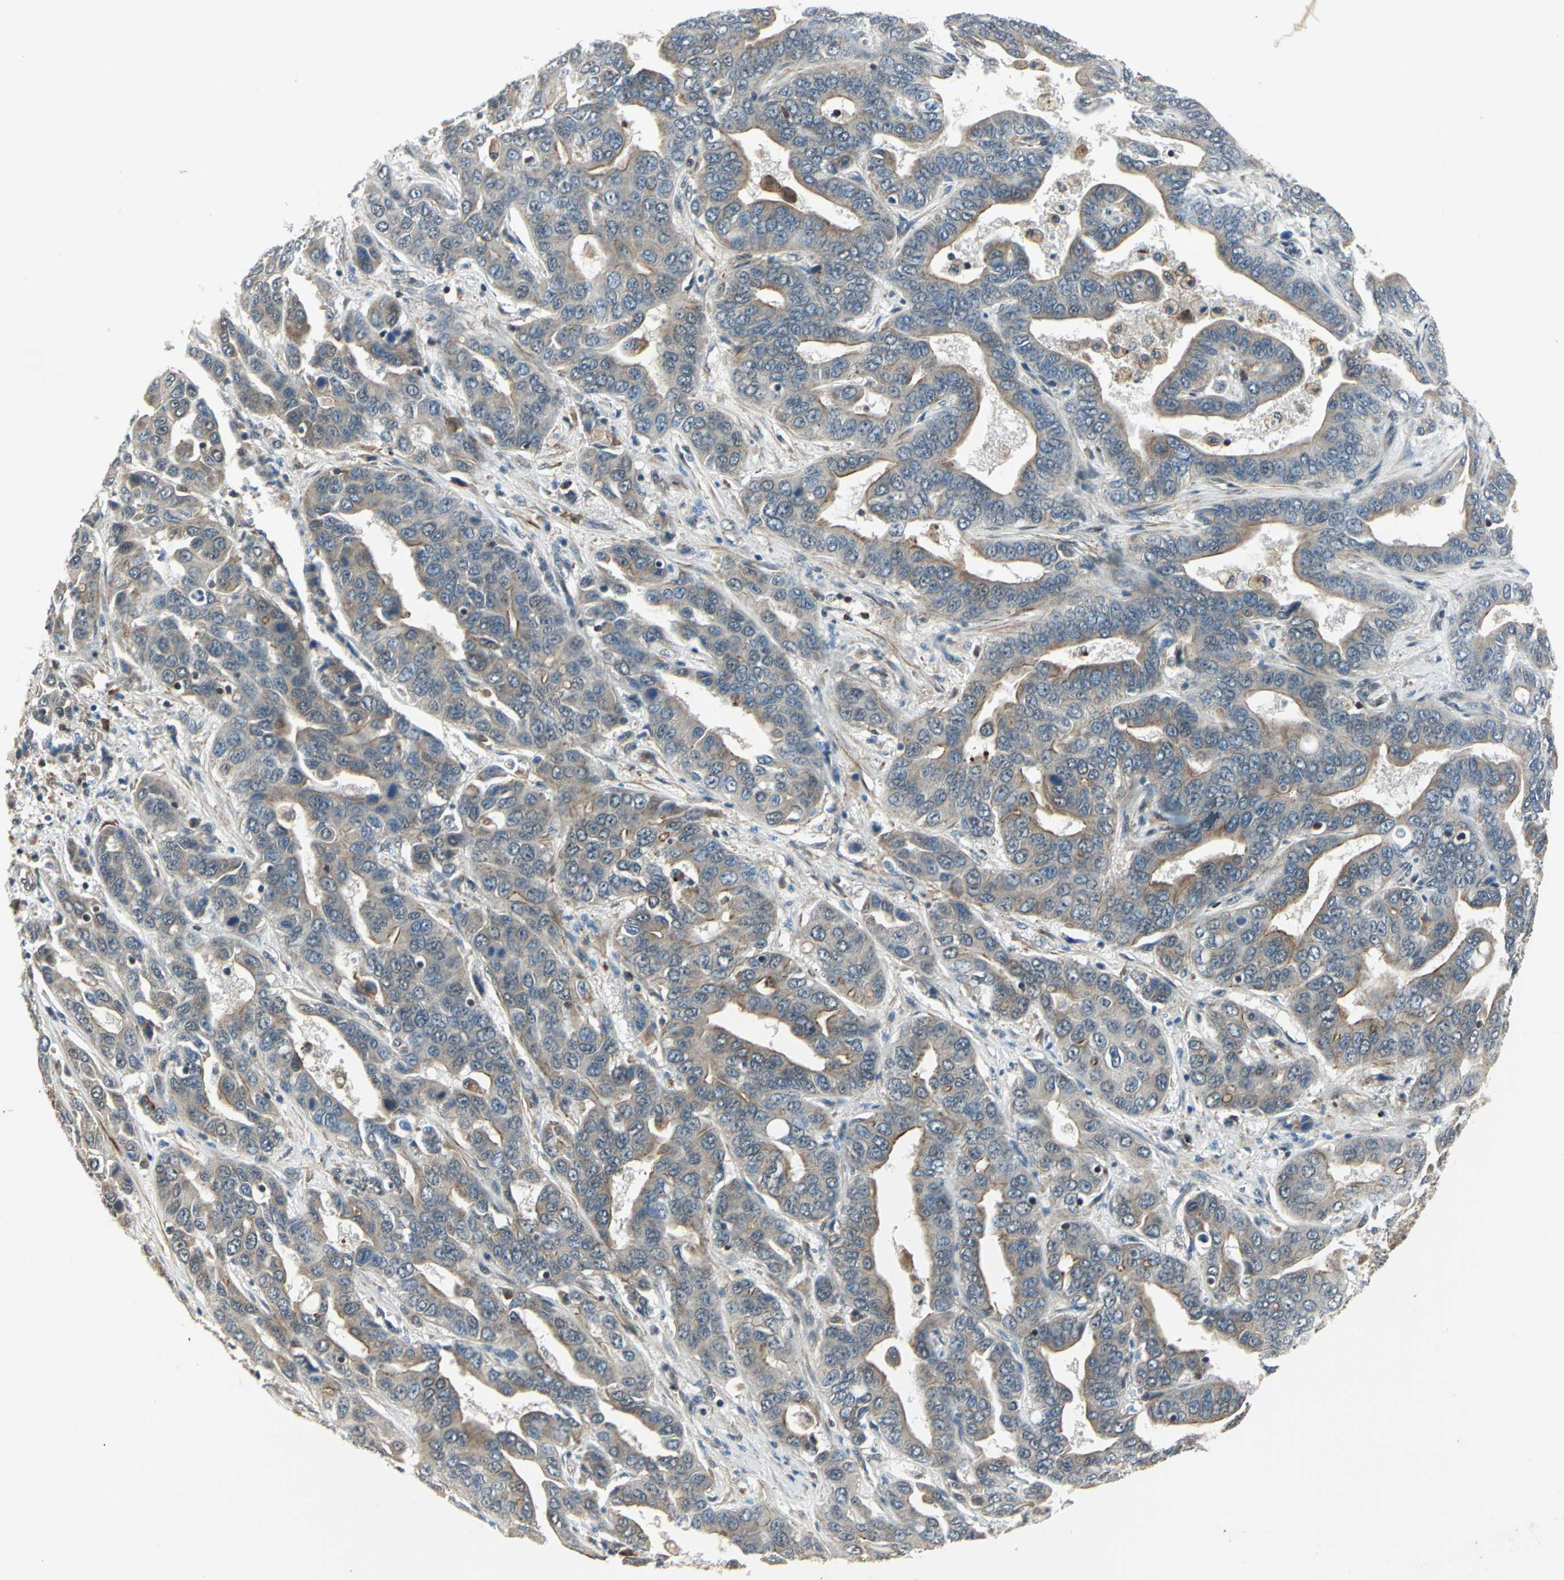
{"staining": {"intensity": "moderate", "quantity": "25%-75%", "location": "cytoplasmic/membranous"}, "tissue": "liver cancer", "cell_type": "Tumor cells", "image_type": "cancer", "snomed": [{"axis": "morphology", "description": "Cholangiocarcinoma"}, {"axis": "topography", "description": "Liver"}], "caption": "A brown stain highlights moderate cytoplasmic/membranous positivity of a protein in liver cholangiocarcinoma tumor cells.", "gene": "PLAGL2", "patient": {"sex": "female", "age": 52}}